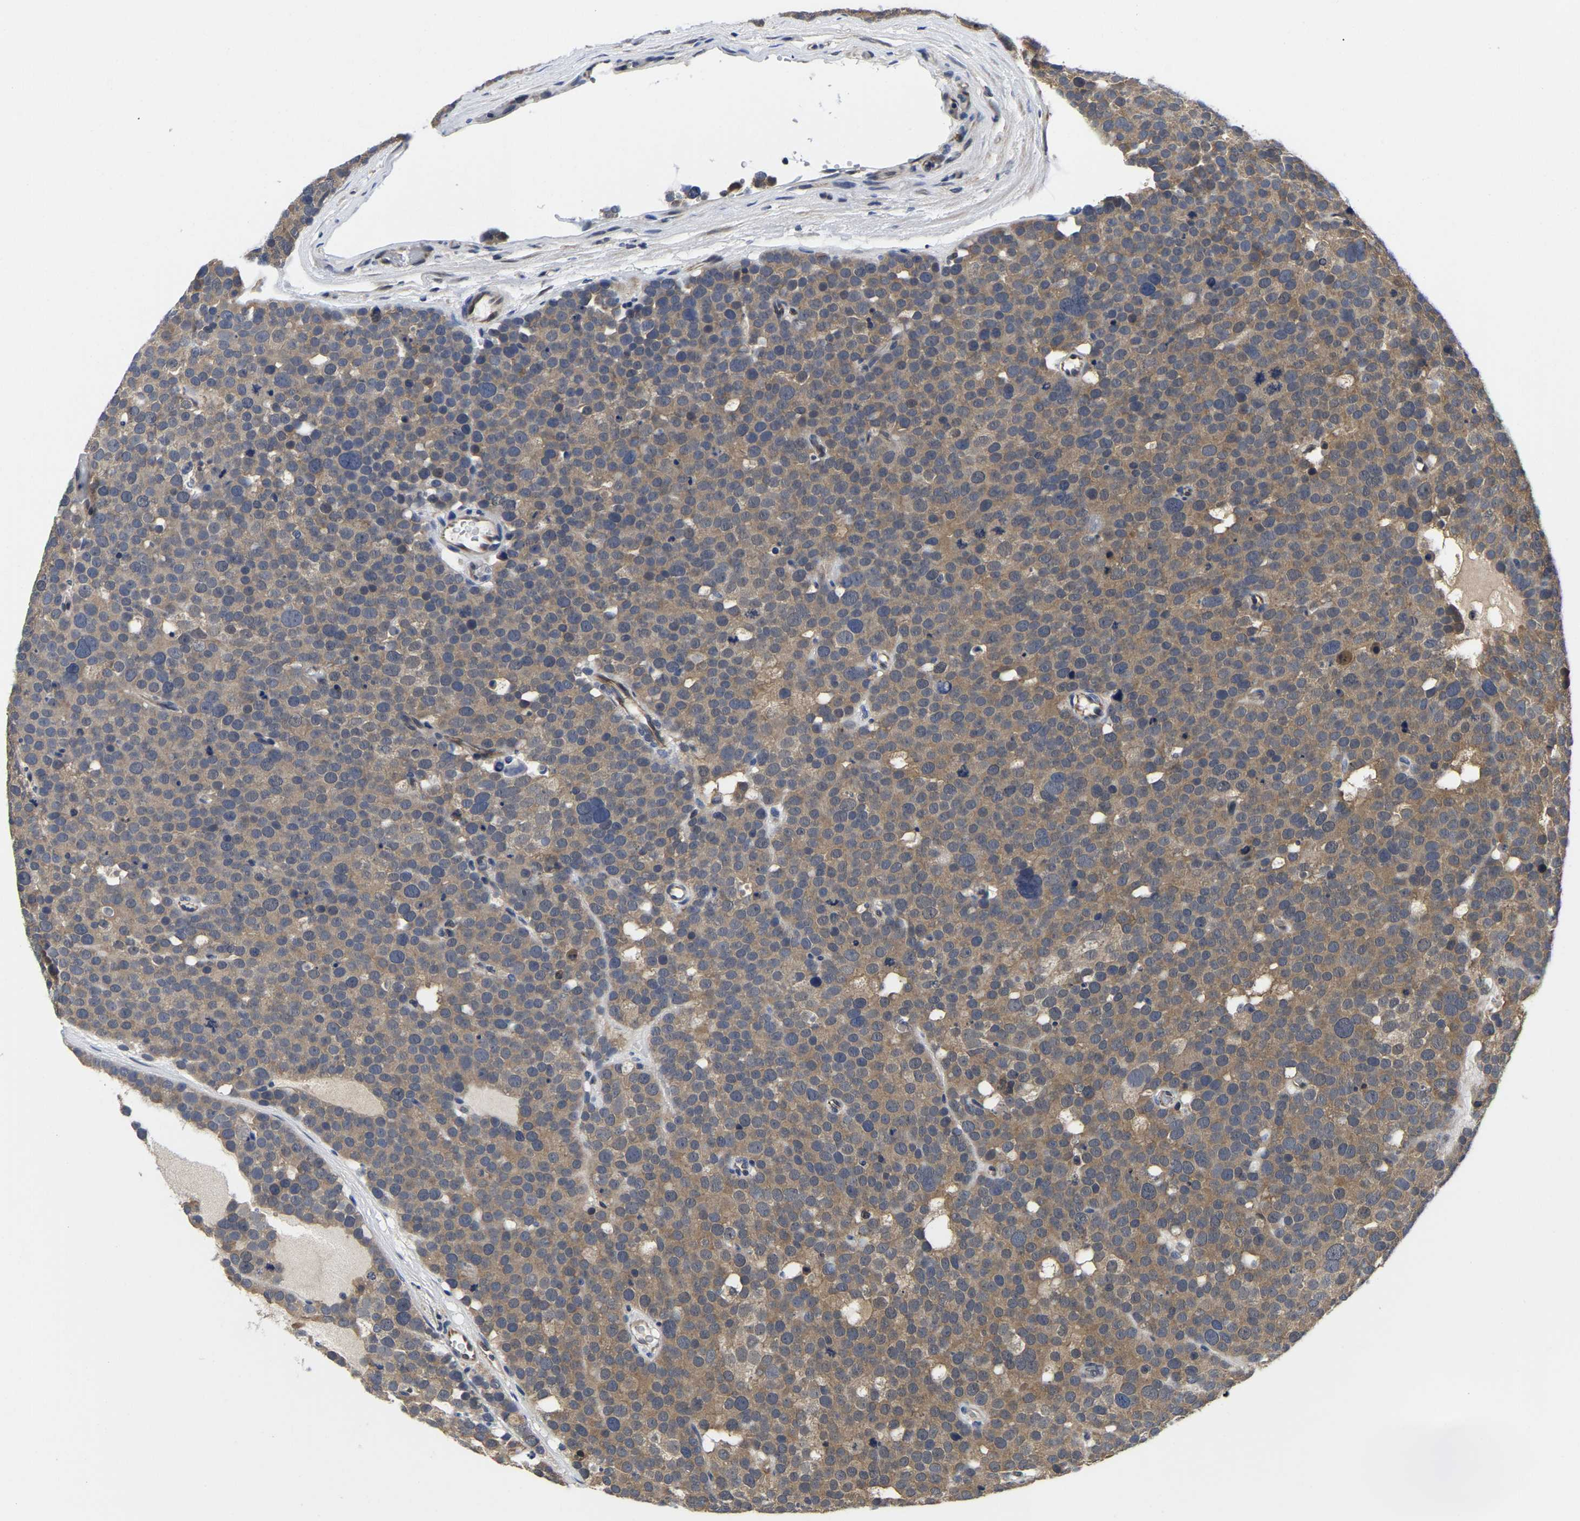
{"staining": {"intensity": "moderate", "quantity": "25%-75%", "location": "cytoplasmic/membranous"}, "tissue": "testis cancer", "cell_type": "Tumor cells", "image_type": "cancer", "snomed": [{"axis": "morphology", "description": "Seminoma, NOS"}, {"axis": "topography", "description": "Testis"}], "caption": "This image reveals testis cancer stained with IHC to label a protein in brown. The cytoplasmic/membranous of tumor cells show moderate positivity for the protein. Nuclei are counter-stained blue.", "gene": "MCOLN2", "patient": {"sex": "male", "age": 71}}